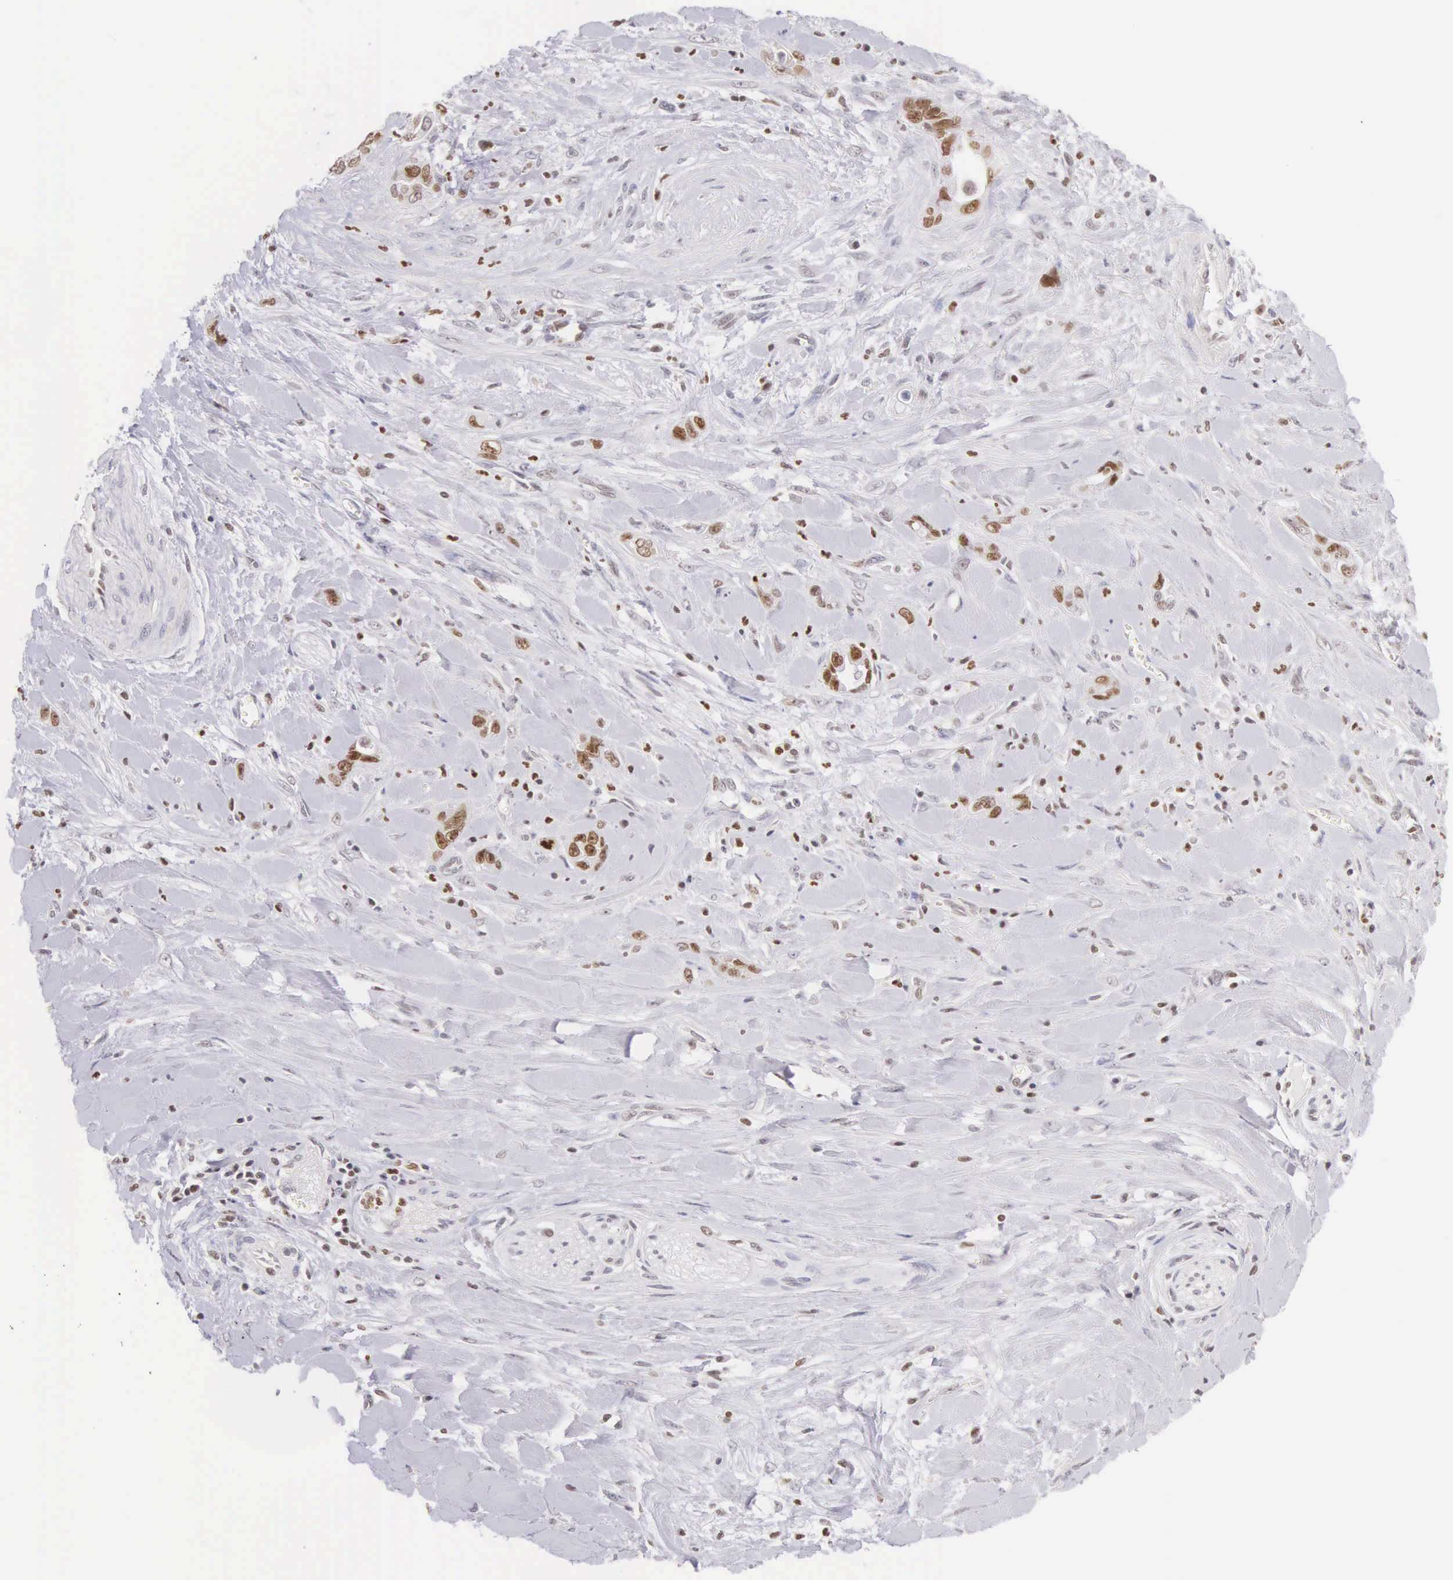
{"staining": {"intensity": "moderate", "quantity": ">75%", "location": "nuclear"}, "tissue": "pancreatic cancer", "cell_type": "Tumor cells", "image_type": "cancer", "snomed": [{"axis": "morphology", "description": "Adenocarcinoma, NOS"}, {"axis": "topography", "description": "Pancreas"}], "caption": "Protein staining of pancreatic adenocarcinoma tissue shows moderate nuclear staining in approximately >75% of tumor cells. The staining is performed using DAB brown chromogen to label protein expression. The nuclei are counter-stained blue using hematoxylin.", "gene": "VRK1", "patient": {"sex": "male", "age": 69}}